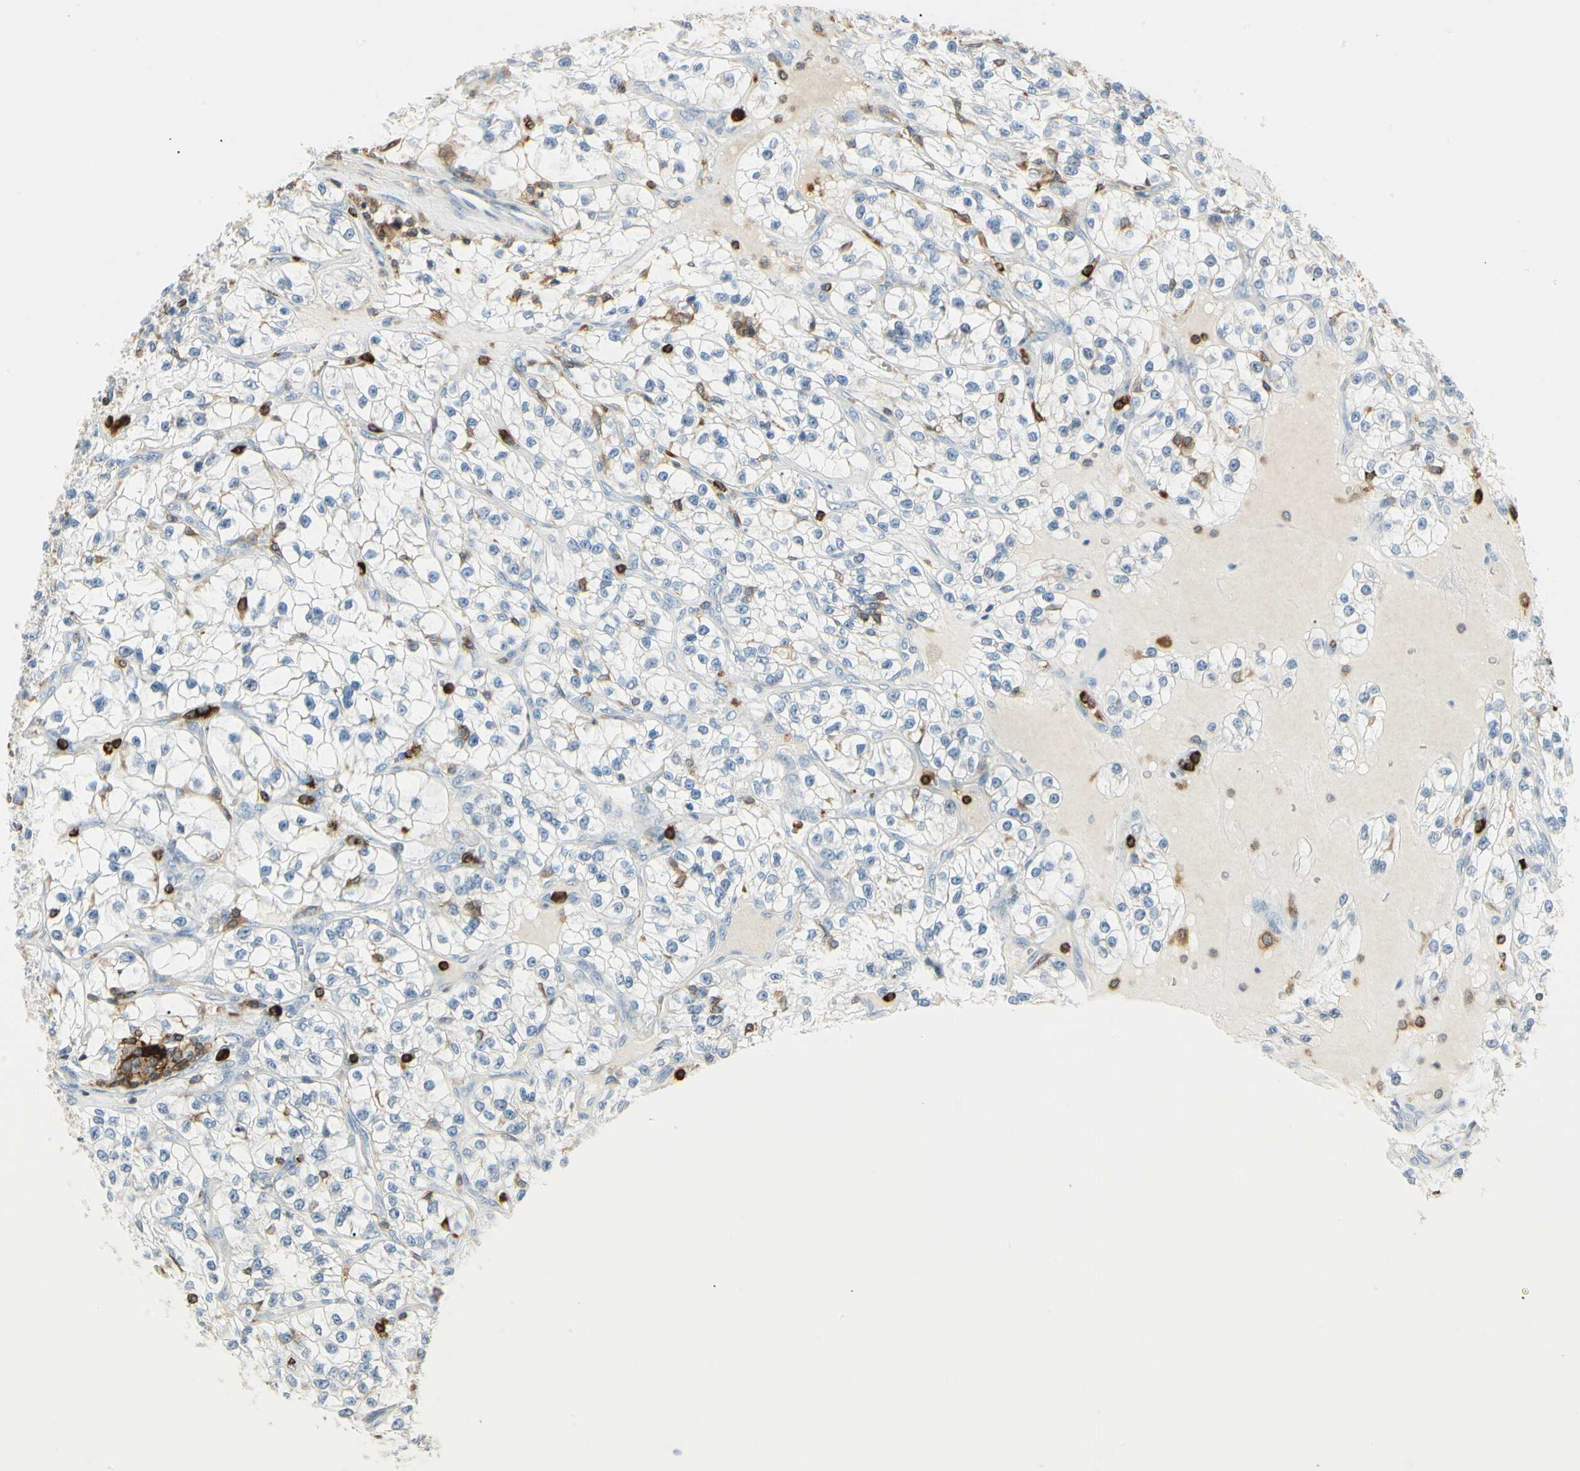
{"staining": {"intensity": "negative", "quantity": "none", "location": "none"}, "tissue": "renal cancer", "cell_type": "Tumor cells", "image_type": "cancer", "snomed": [{"axis": "morphology", "description": "Adenocarcinoma, NOS"}, {"axis": "topography", "description": "Kidney"}], "caption": "This is an immunohistochemistry image of human adenocarcinoma (renal). There is no positivity in tumor cells.", "gene": "ITGB2", "patient": {"sex": "female", "age": 57}}